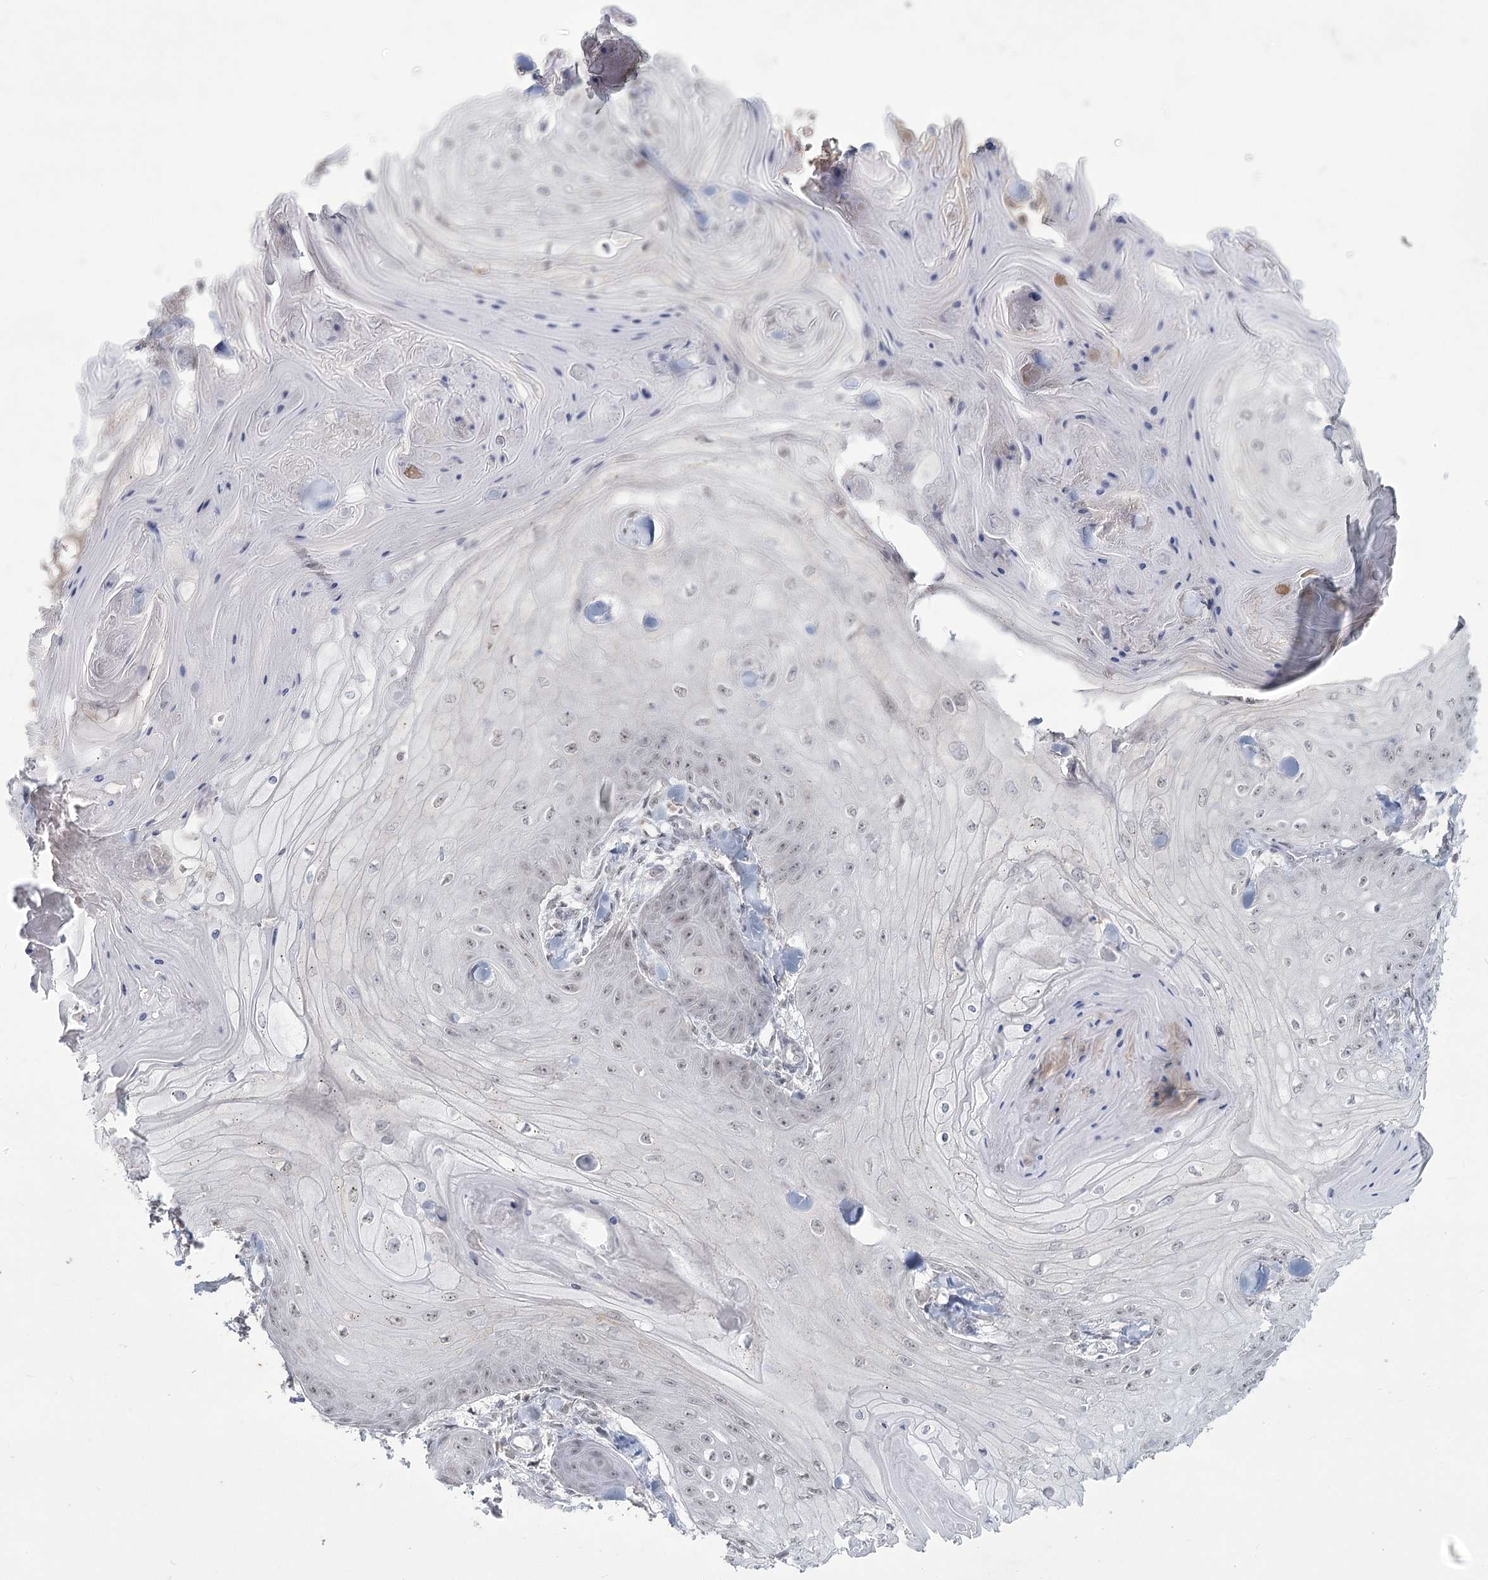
{"staining": {"intensity": "negative", "quantity": "none", "location": "none"}, "tissue": "skin cancer", "cell_type": "Tumor cells", "image_type": "cancer", "snomed": [{"axis": "morphology", "description": "Squamous cell carcinoma, NOS"}, {"axis": "topography", "description": "Skin"}], "caption": "An image of skin cancer (squamous cell carcinoma) stained for a protein reveals no brown staining in tumor cells. (DAB (3,3'-diaminobenzidine) immunohistochemistry with hematoxylin counter stain).", "gene": "LY6G5C", "patient": {"sex": "male", "age": 74}}